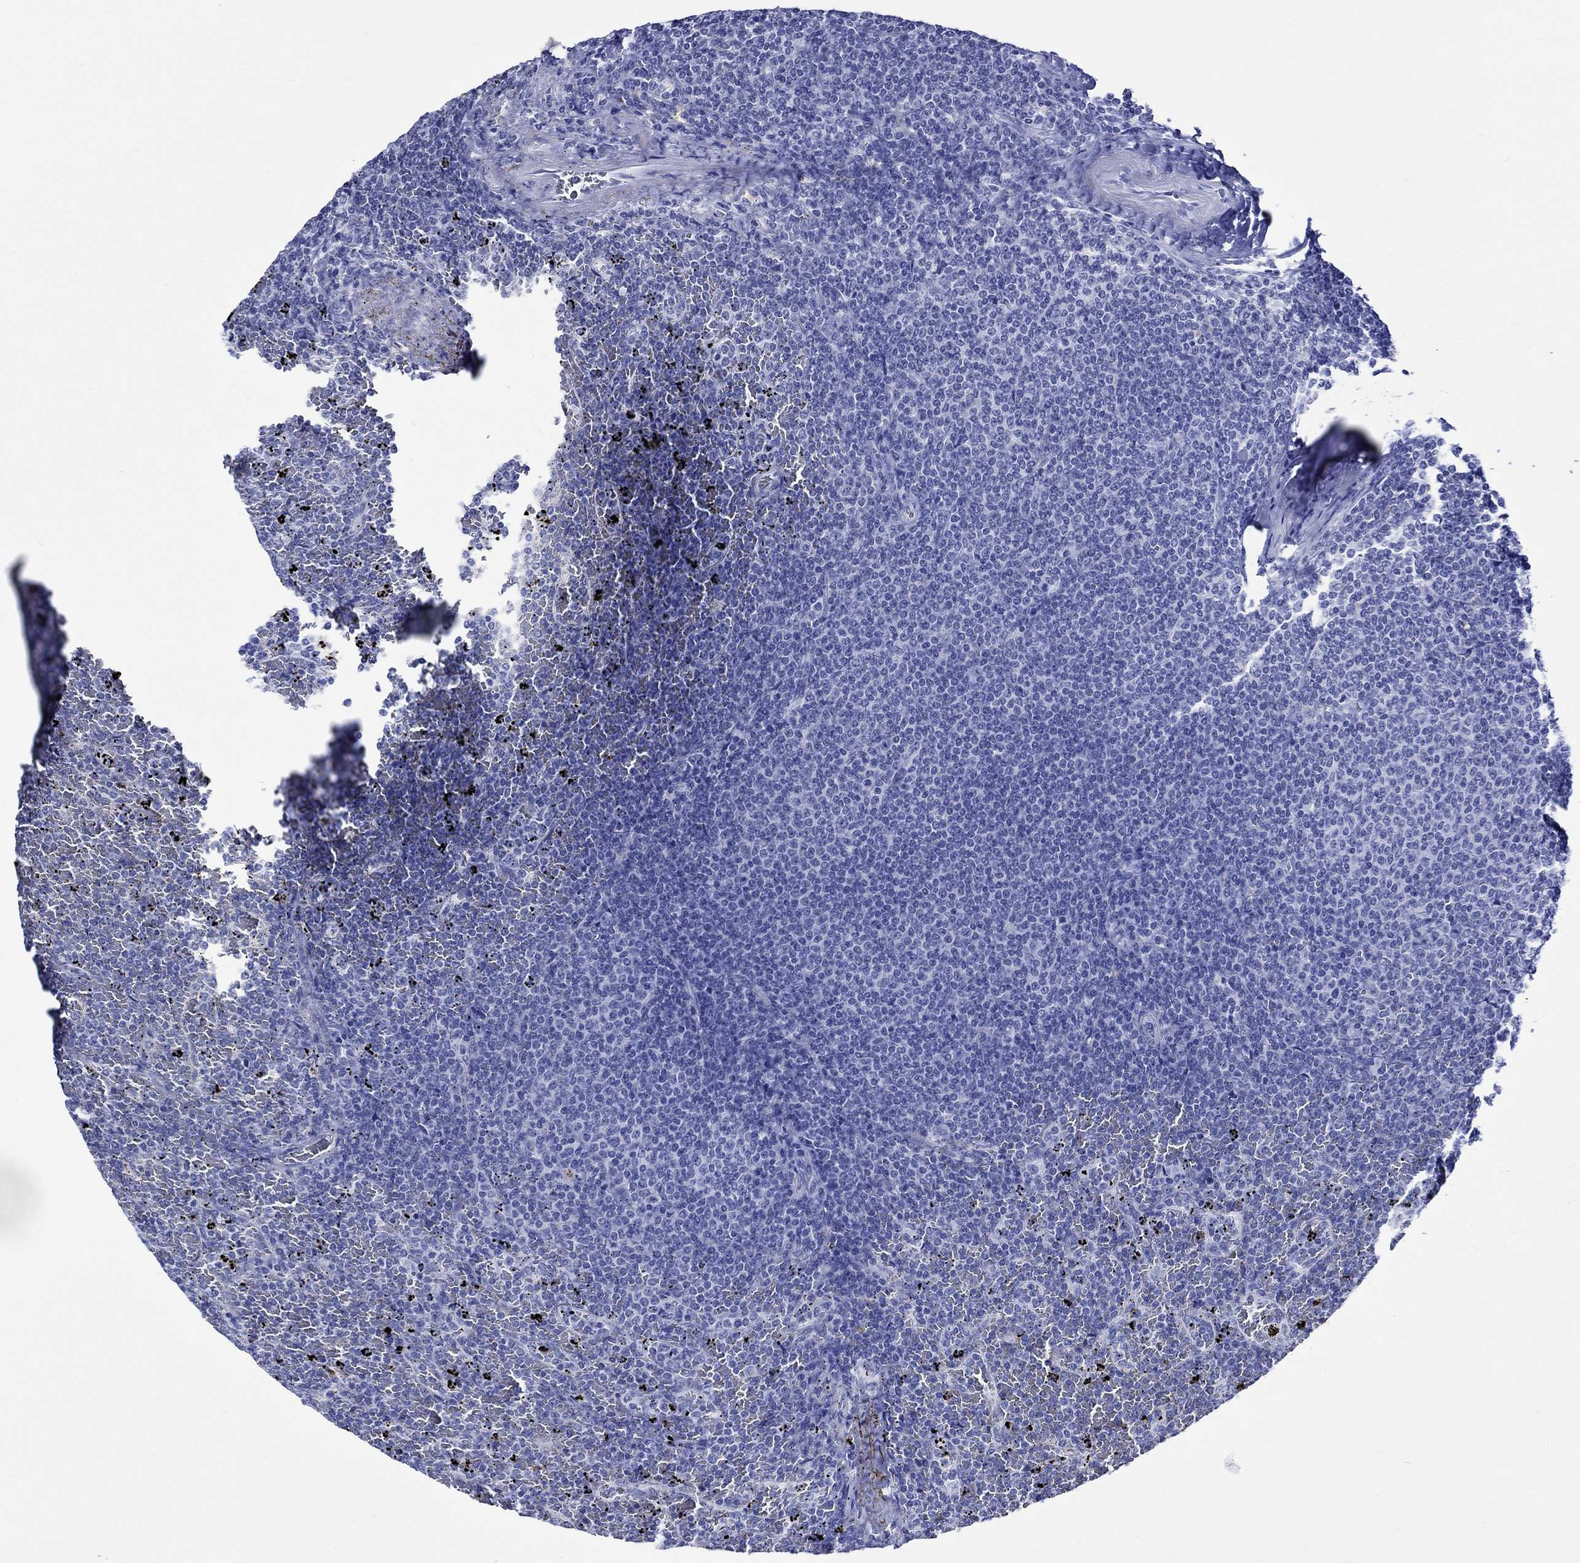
{"staining": {"intensity": "negative", "quantity": "none", "location": "none"}, "tissue": "lymphoma", "cell_type": "Tumor cells", "image_type": "cancer", "snomed": [{"axis": "morphology", "description": "Malignant lymphoma, non-Hodgkin's type, Low grade"}, {"axis": "topography", "description": "Spleen"}], "caption": "Immunohistochemistry histopathology image of neoplastic tissue: human malignant lymphoma, non-Hodgkin's type (low-grade) stained with DAB exhibits no significant protein positivity in tumor cells.", "gene": "CRYAB", "patient": {"sex": "female", "age": 77}}